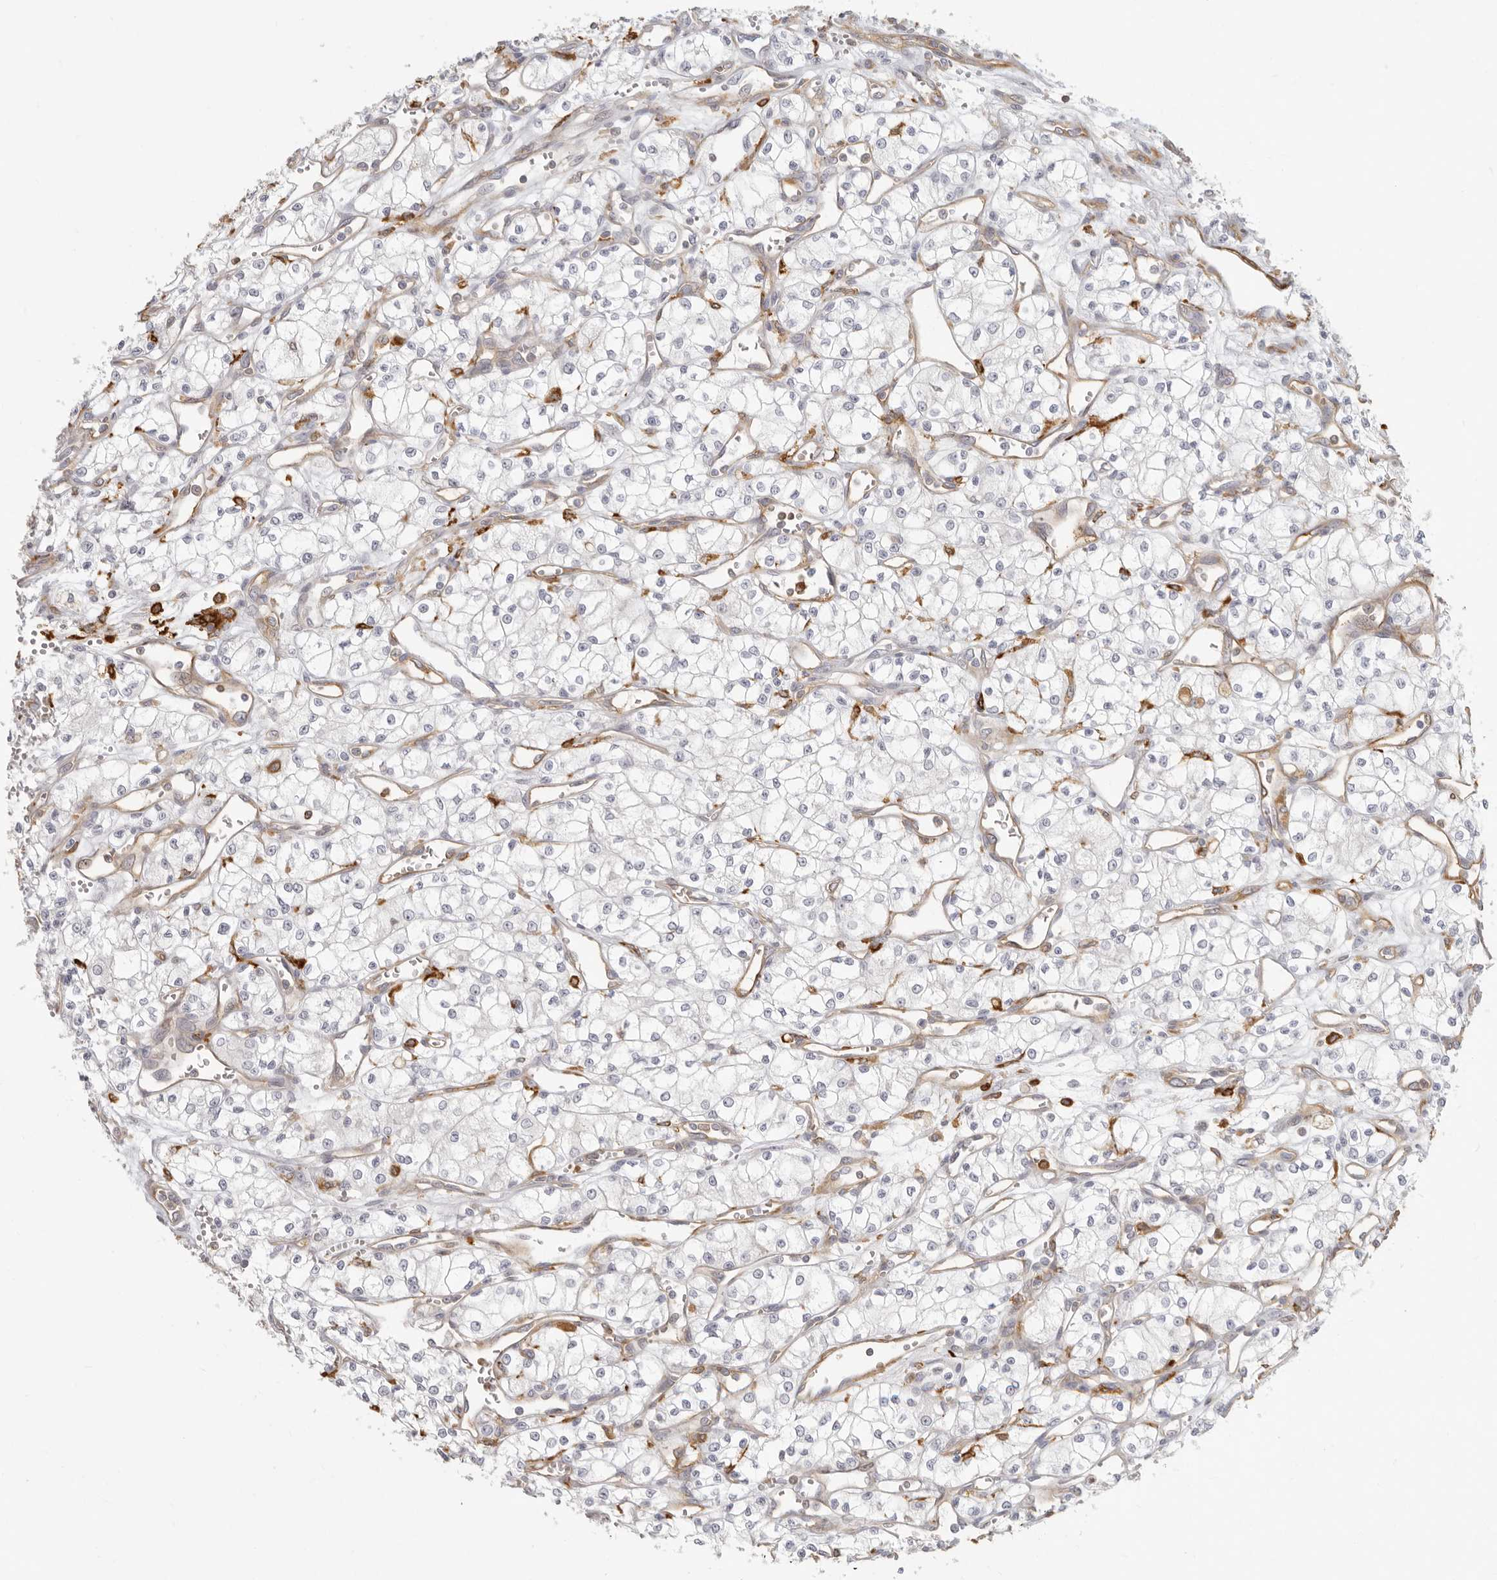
{"staining": {"intensity": "negative", "quantity": "none", "location": "none"}, "tissue": "renal cancer", "cell_type": "Tumor cells", "image_type": "cancer", "snomed": [{"axis": "morphology", "description": "Adenocarcinoma, NOS"}, {"axis": "topography", "description": "Kidney"}], "caption": "IHC image of neoplastic tissue: renal cancer (adenocarcinoma) stained with DAB reveals no significant protein expression in tumor cells.", "gene": "NIBAN1", "patient": {"sex": "male", "age": 59}}